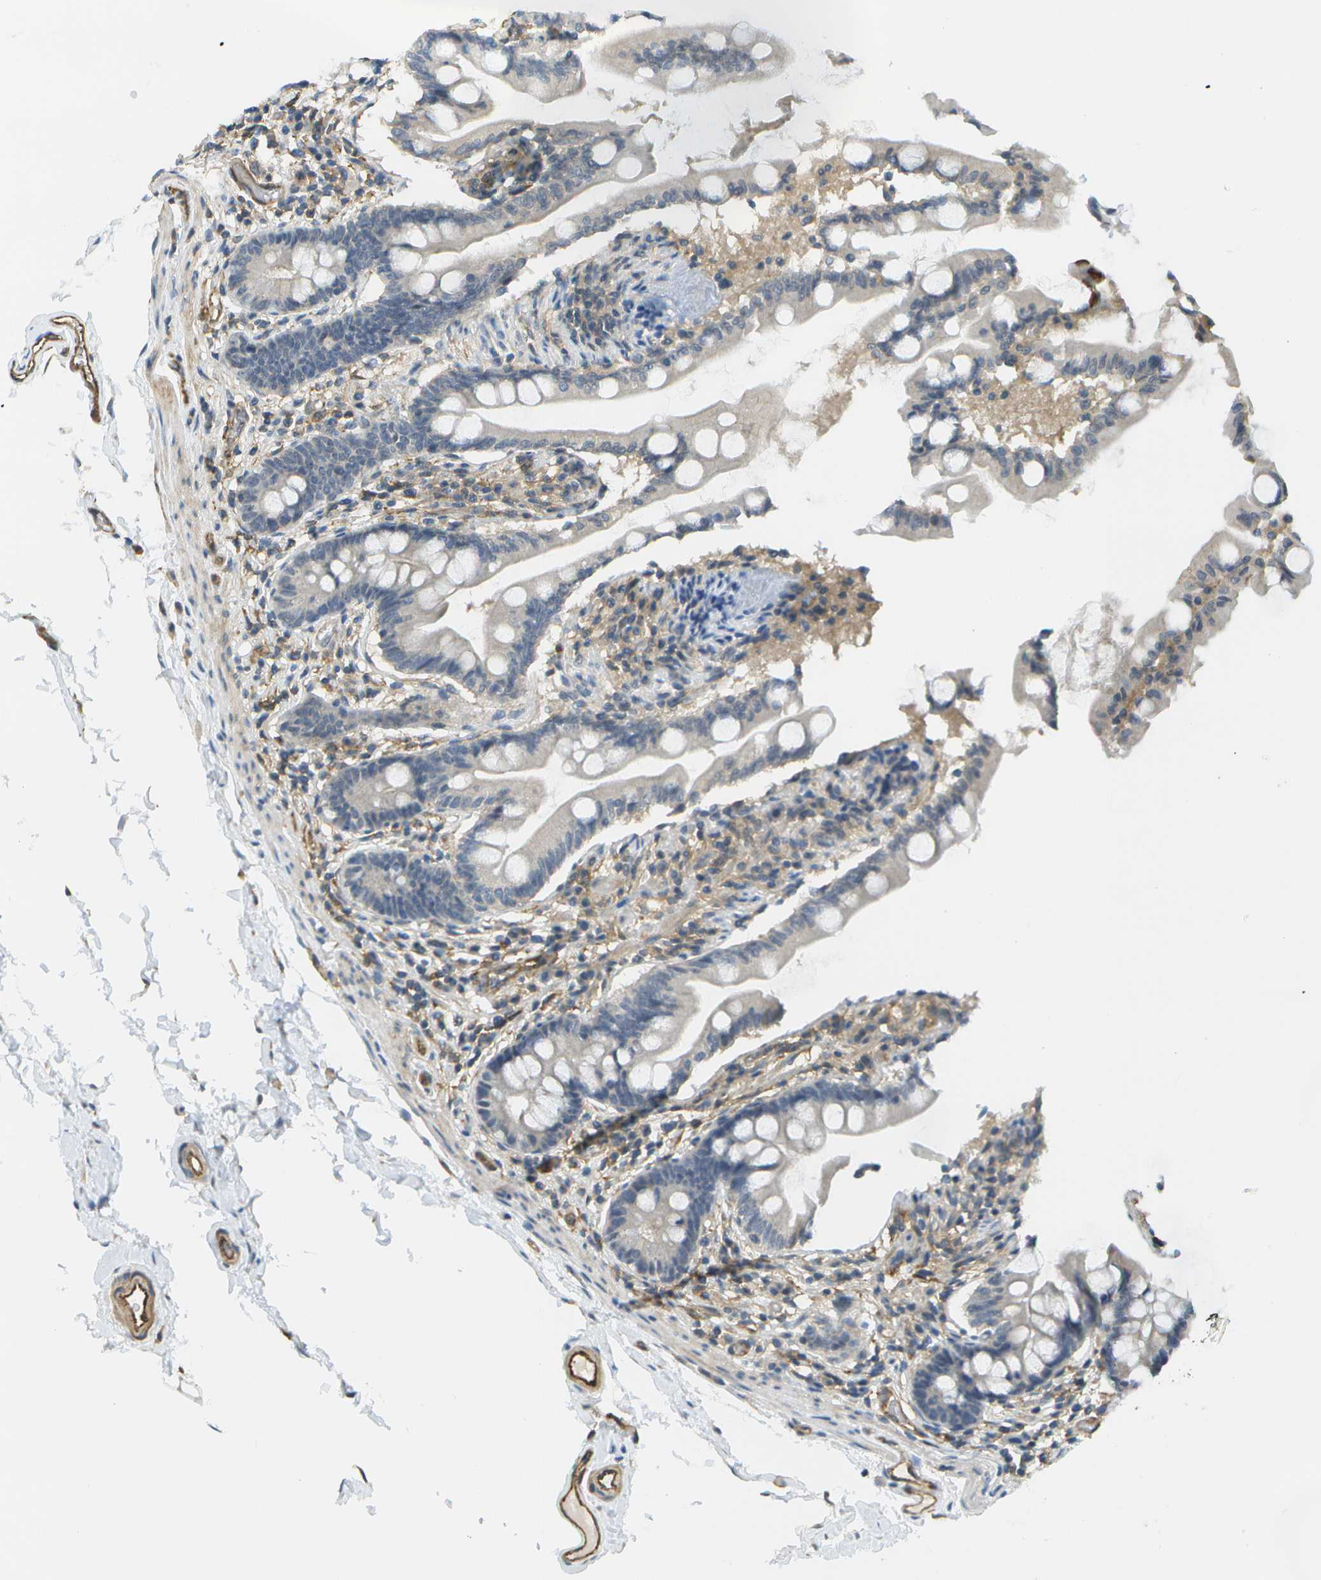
{"staining": {"intensity": "negative", "quantity": "none", "location": "none"}, "tissue": "small intestine", "cell_type": "Glandular cells", "image_type": "normal", "snomed": [{"axis": "morphology", "description": "Normal tissue, NOS"}, {"axis": "topography", "description": "Small intestine"}], "caption": "This is an IHC histopathology image of unremarkable small intestine. There is no staining in glandular cells.", "gene": "KIAA0040", "patient": {"sex": "female", "age": 56}}